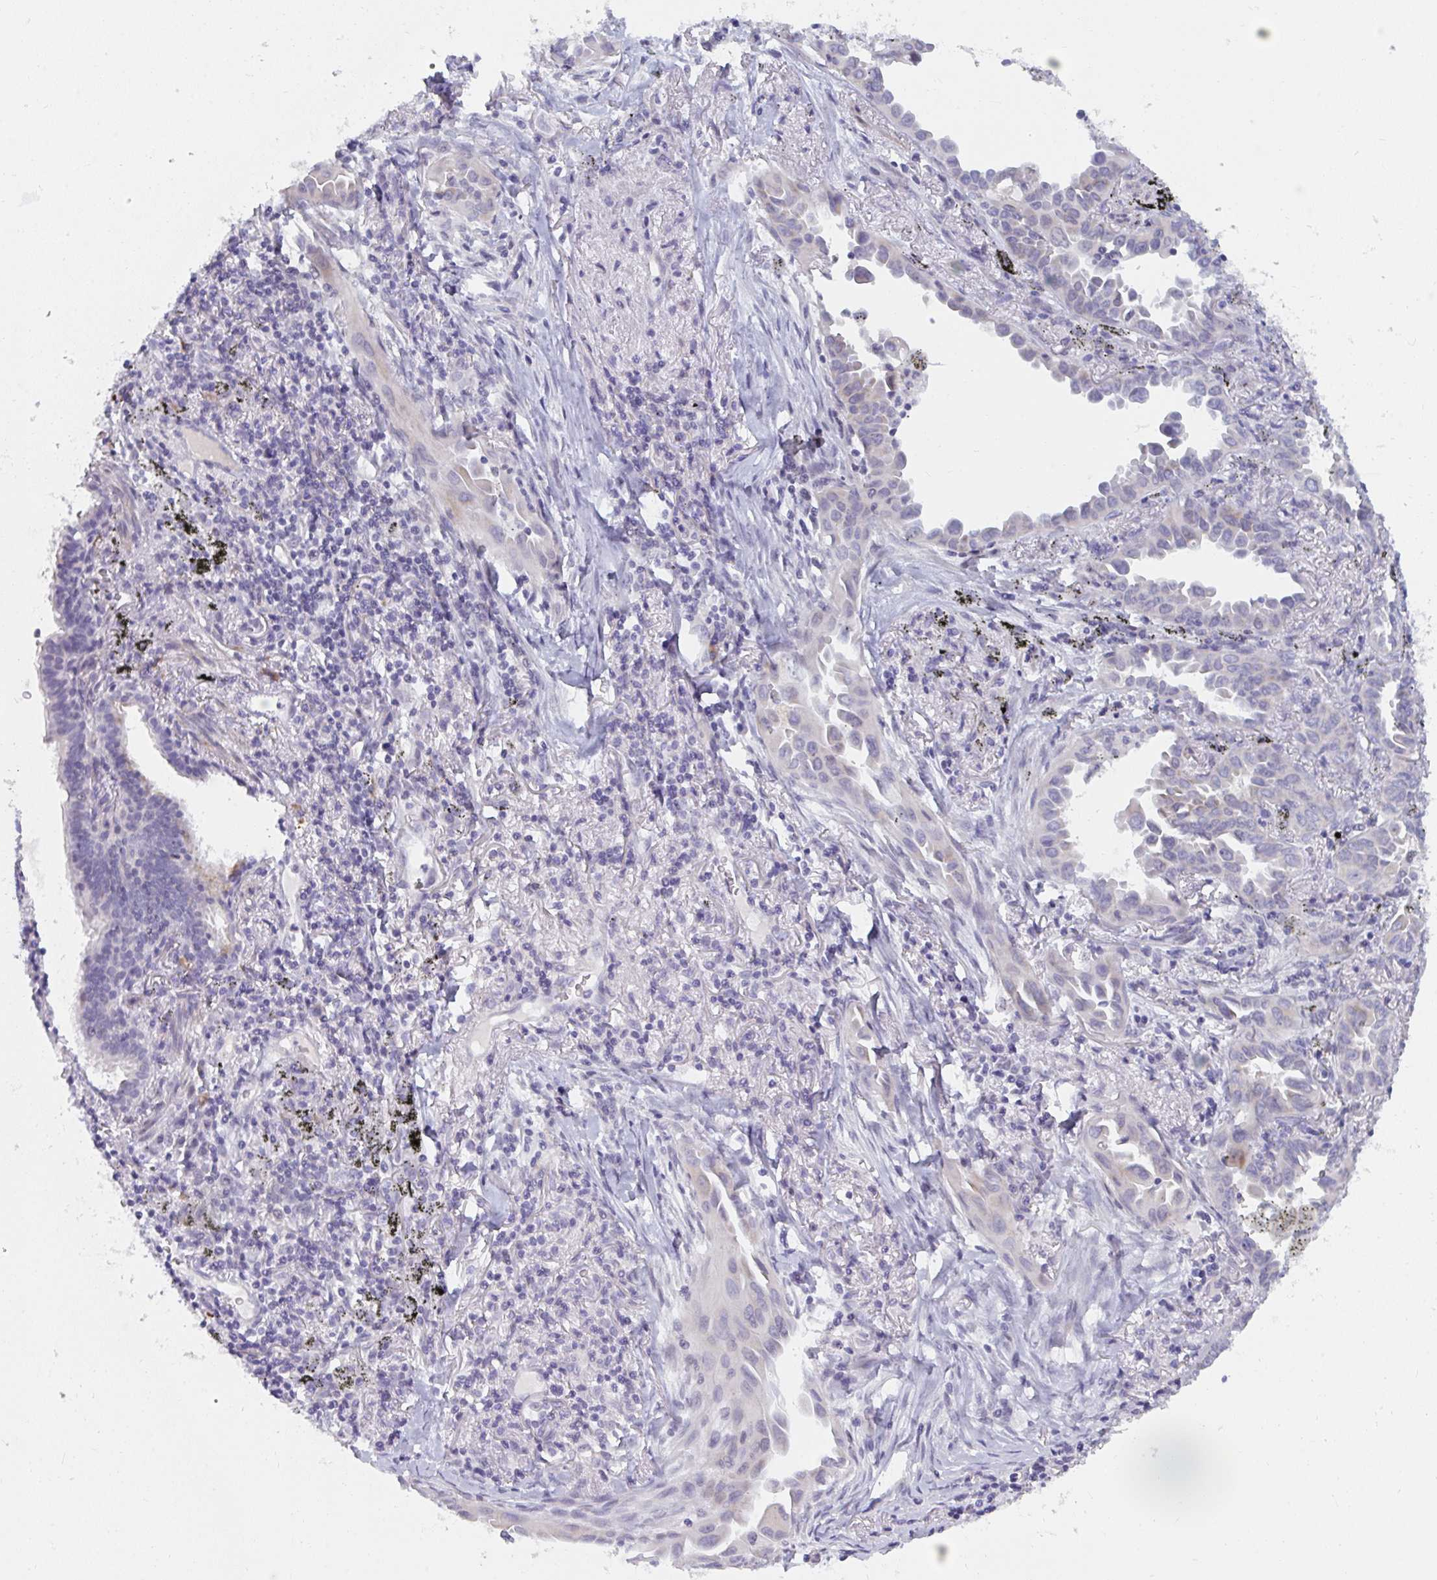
{"staining": {"intensity": "weak", "quantity": "25%-75%", "location": "cytoplasmic/membranous"}, "tissue": "lung cancer", "cell_type": "Tumor cells", "image_type": "cancer", "snomed": [{"axis": "morphology", "description": "Adenocarcinoma, NOS"}, {"axis": "topography", "description": "Lung"}], "caption": "Adenocarcinoma (lung) stained with a brown dye shows weak cytoplasmic/membranous positive expression in about 25%-75% of tumor cells.", "gene": "CENPT", "patient": {"sex": "male", "age": 68}}